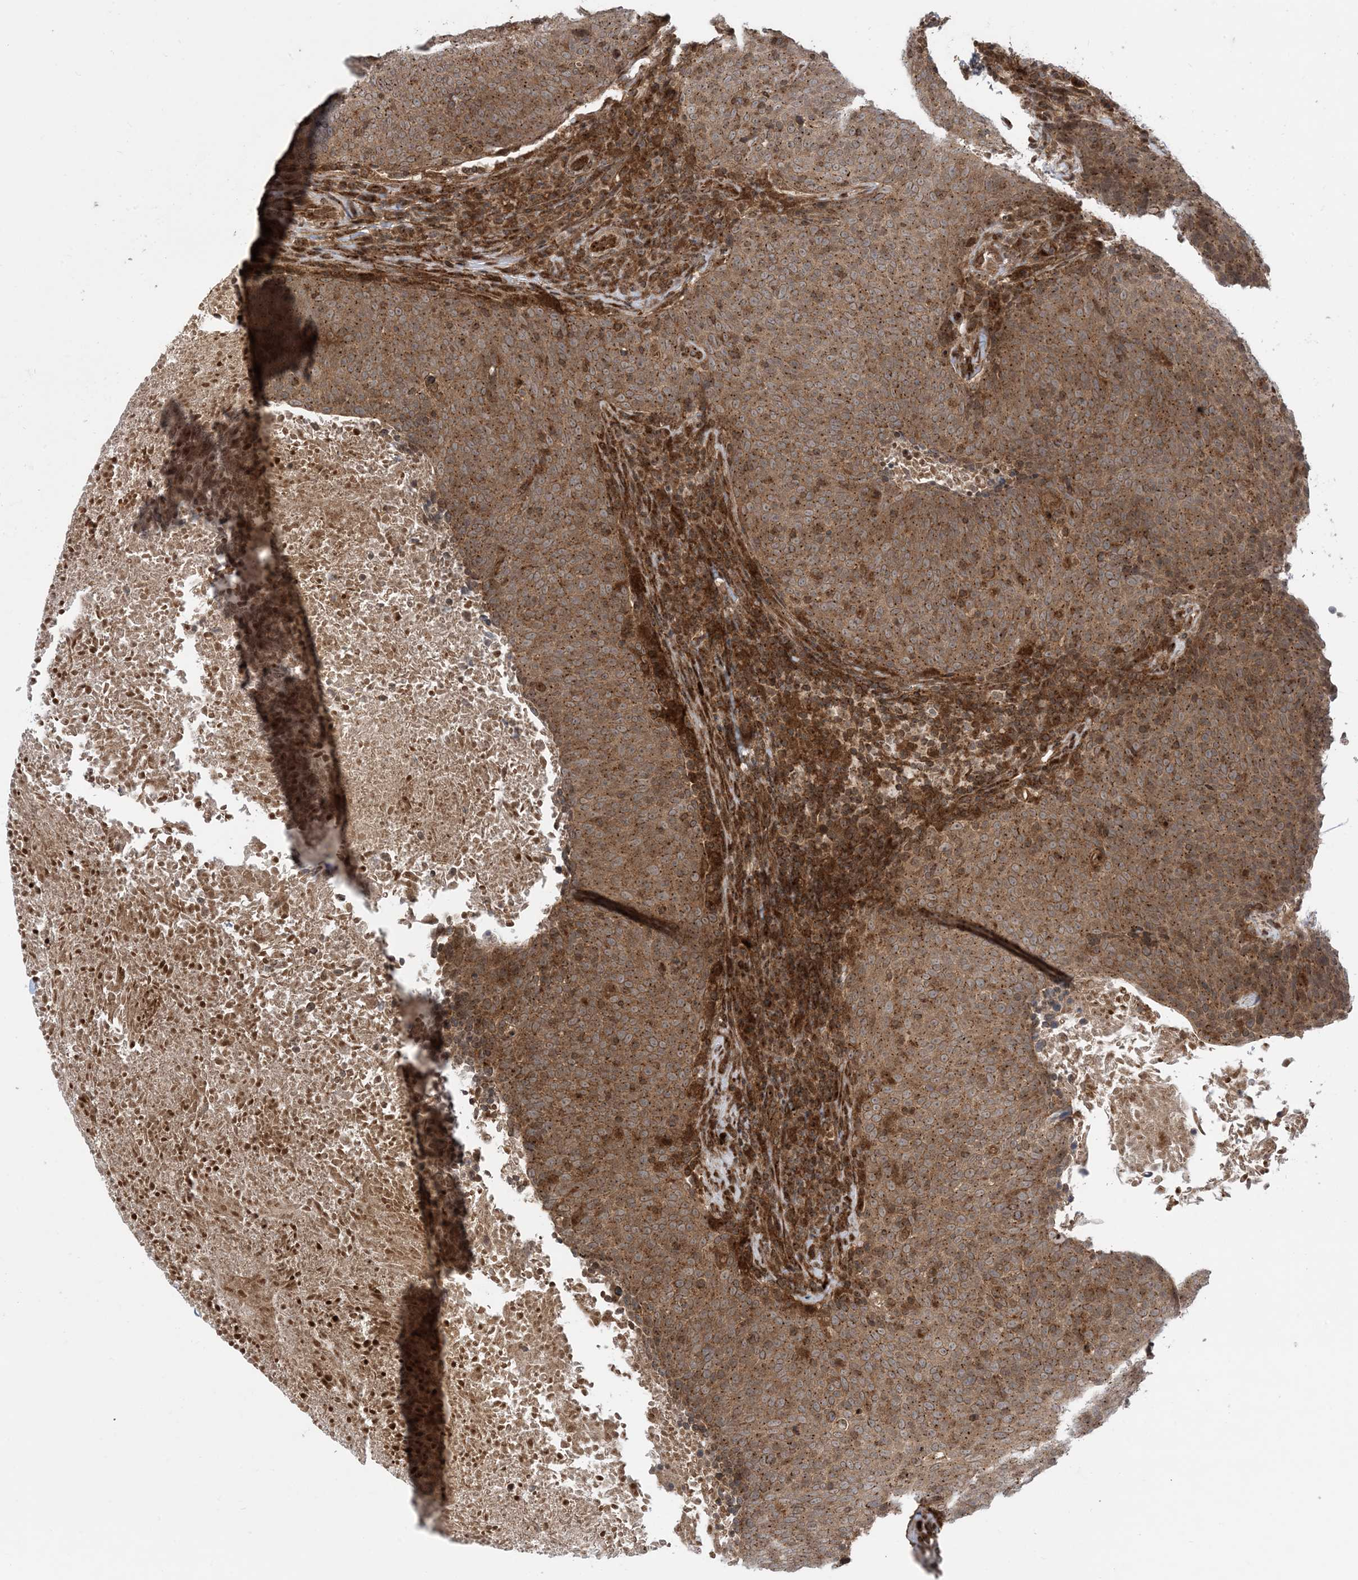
{"staining": {"intensity": "moderate", "quantity": ">75%", "location": "cytoplasmic/membranous"}, "tissue": "head and neck cancer", "cell_type": "Tumor cells", "image_type": "cancer", "snomed": [{"axis": "morphology", "description": "Squamous cell carcinoma, NOS"}, {"axis": "morphology", "description": "Squamous cell carcinoma, metastatic, NOS"}, {"axis": "topography", "description": "Lymph node"}, {"axis": "topography", "description": "Head-Neck"}], "caption": "DAB (3,3'-diaminobenzidine) immunohistochemical staining of head and neck cancer exhibits moderate cytoplasmic/membranous protein staining in approximately >75% of tumor cells. Nuclei are stained in blue.", "gene": "CASP4", "patient": {"sex": "male", "age": 62}}